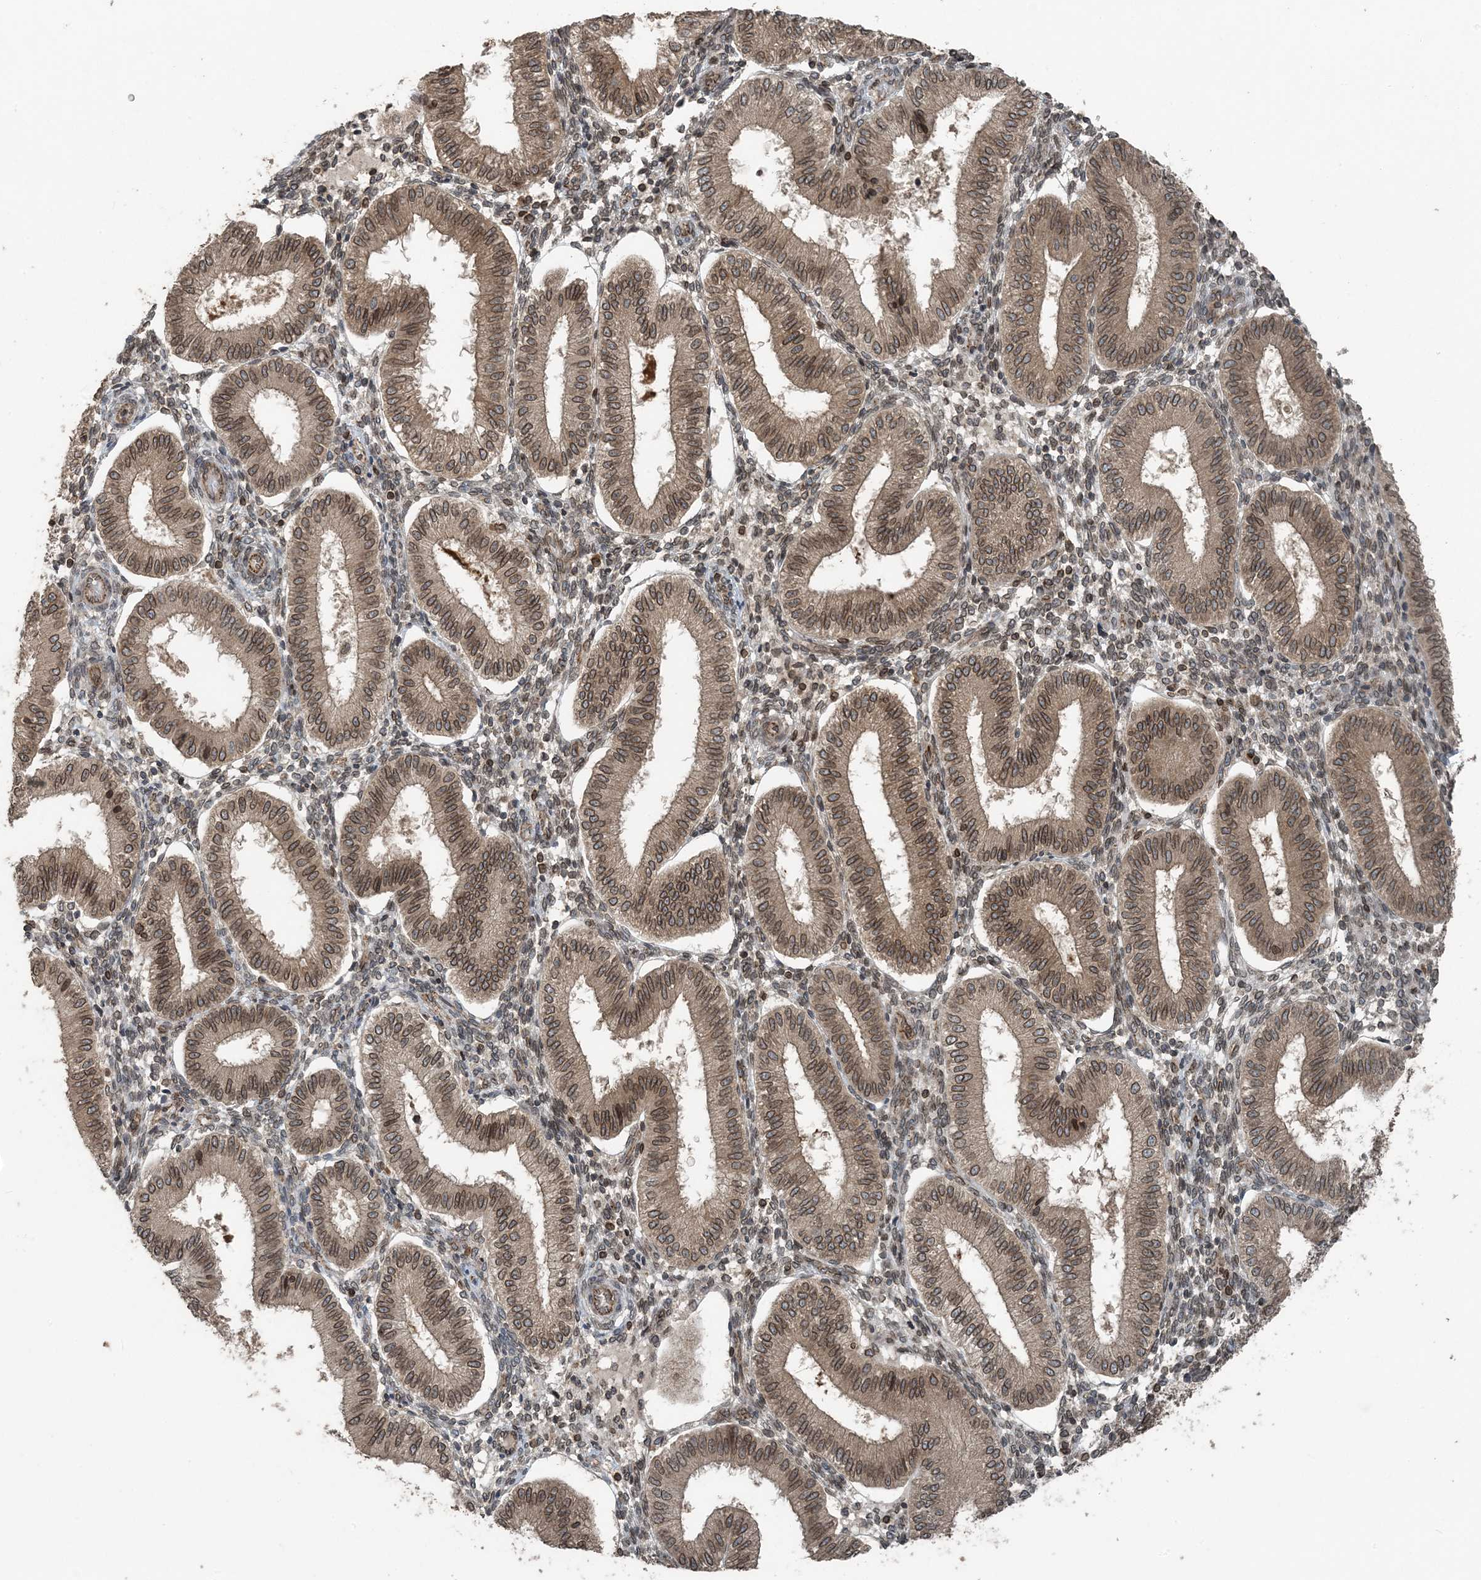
{"staining": {"intensity": "weak", "quantity": "25%-75%", "location": "cytoplasmic/membranous,nuclear"}, "tissue": "endometrium", "cell_type": "Cells in endometrial stroma", "image_type": "normal", "snomed": [{"axis": "morphology", "description": "Normal tissue, NOS"}, {"axis": "topography", "description": "Endometrium"}], "caption": "Protein analysis of benign endometrium shows weak cytoplasmic/membranous,nuclear expression in approximately 25%-75% of cells in endometrial stroma.", "gene": "ZFAND2B", "patient": {"sex": "female", "age": 39}}